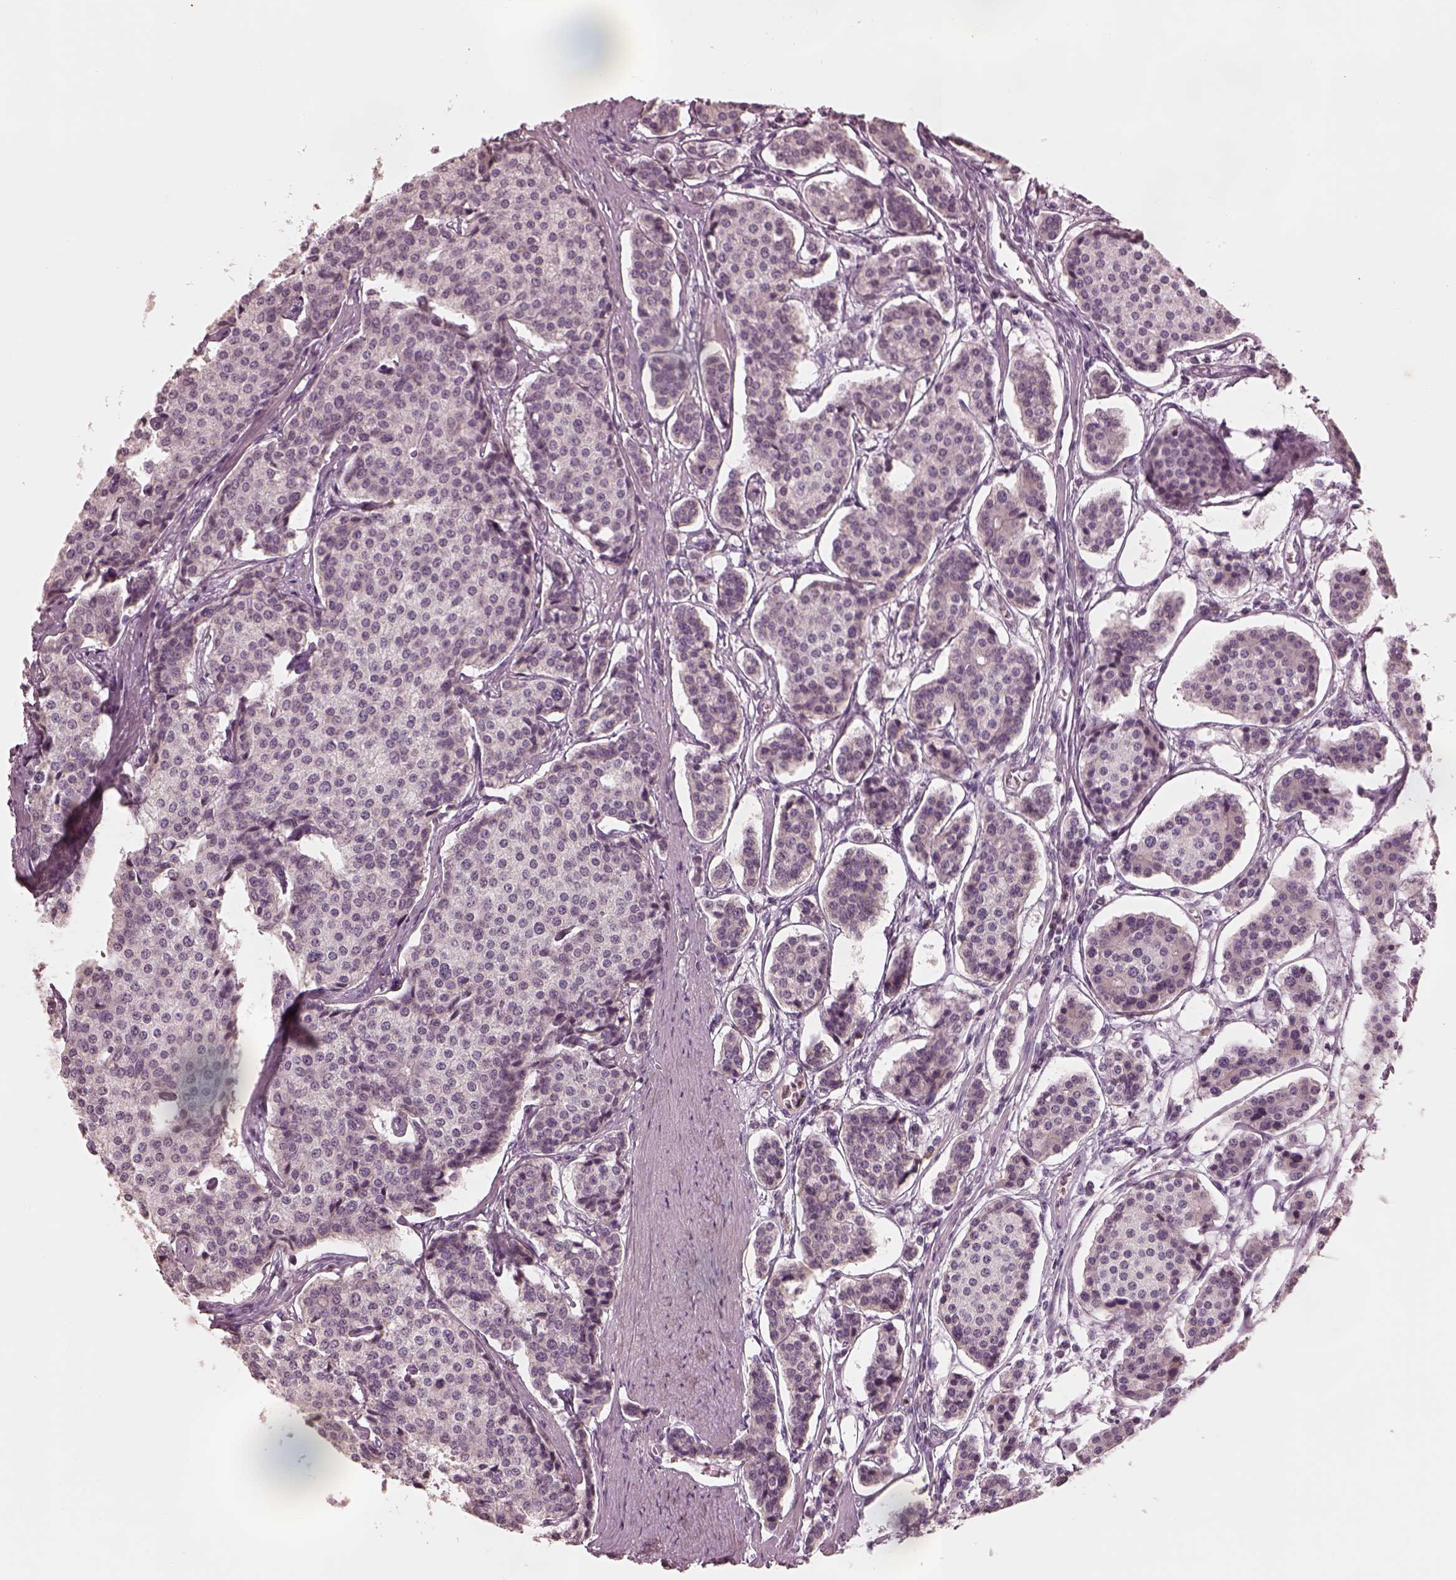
{"staining": {"intensity": "negative", "quantity": "none", "location": "none"}, "tissue": "carcinoid", "cell_type": "Tumor cells", "image_type": "cancer", "snomed": [{"axis": "morphology", "description": "Carcinoid, malignant, NOS"}, {"axis": "topography", "description": "Small intestine"}], "caption": "Immunohistochemistry image of neoplastic tissue: malignant carcinoid stained with DAB shows no significant protein positivity in tumor cells. Brightfield microscopy of immunohistochemistry stained with DAB (brown) and hematoxylin (blue), captured at high magnification.", "gene": "MIA", "patient": {"sex": "female", "age": 65}}